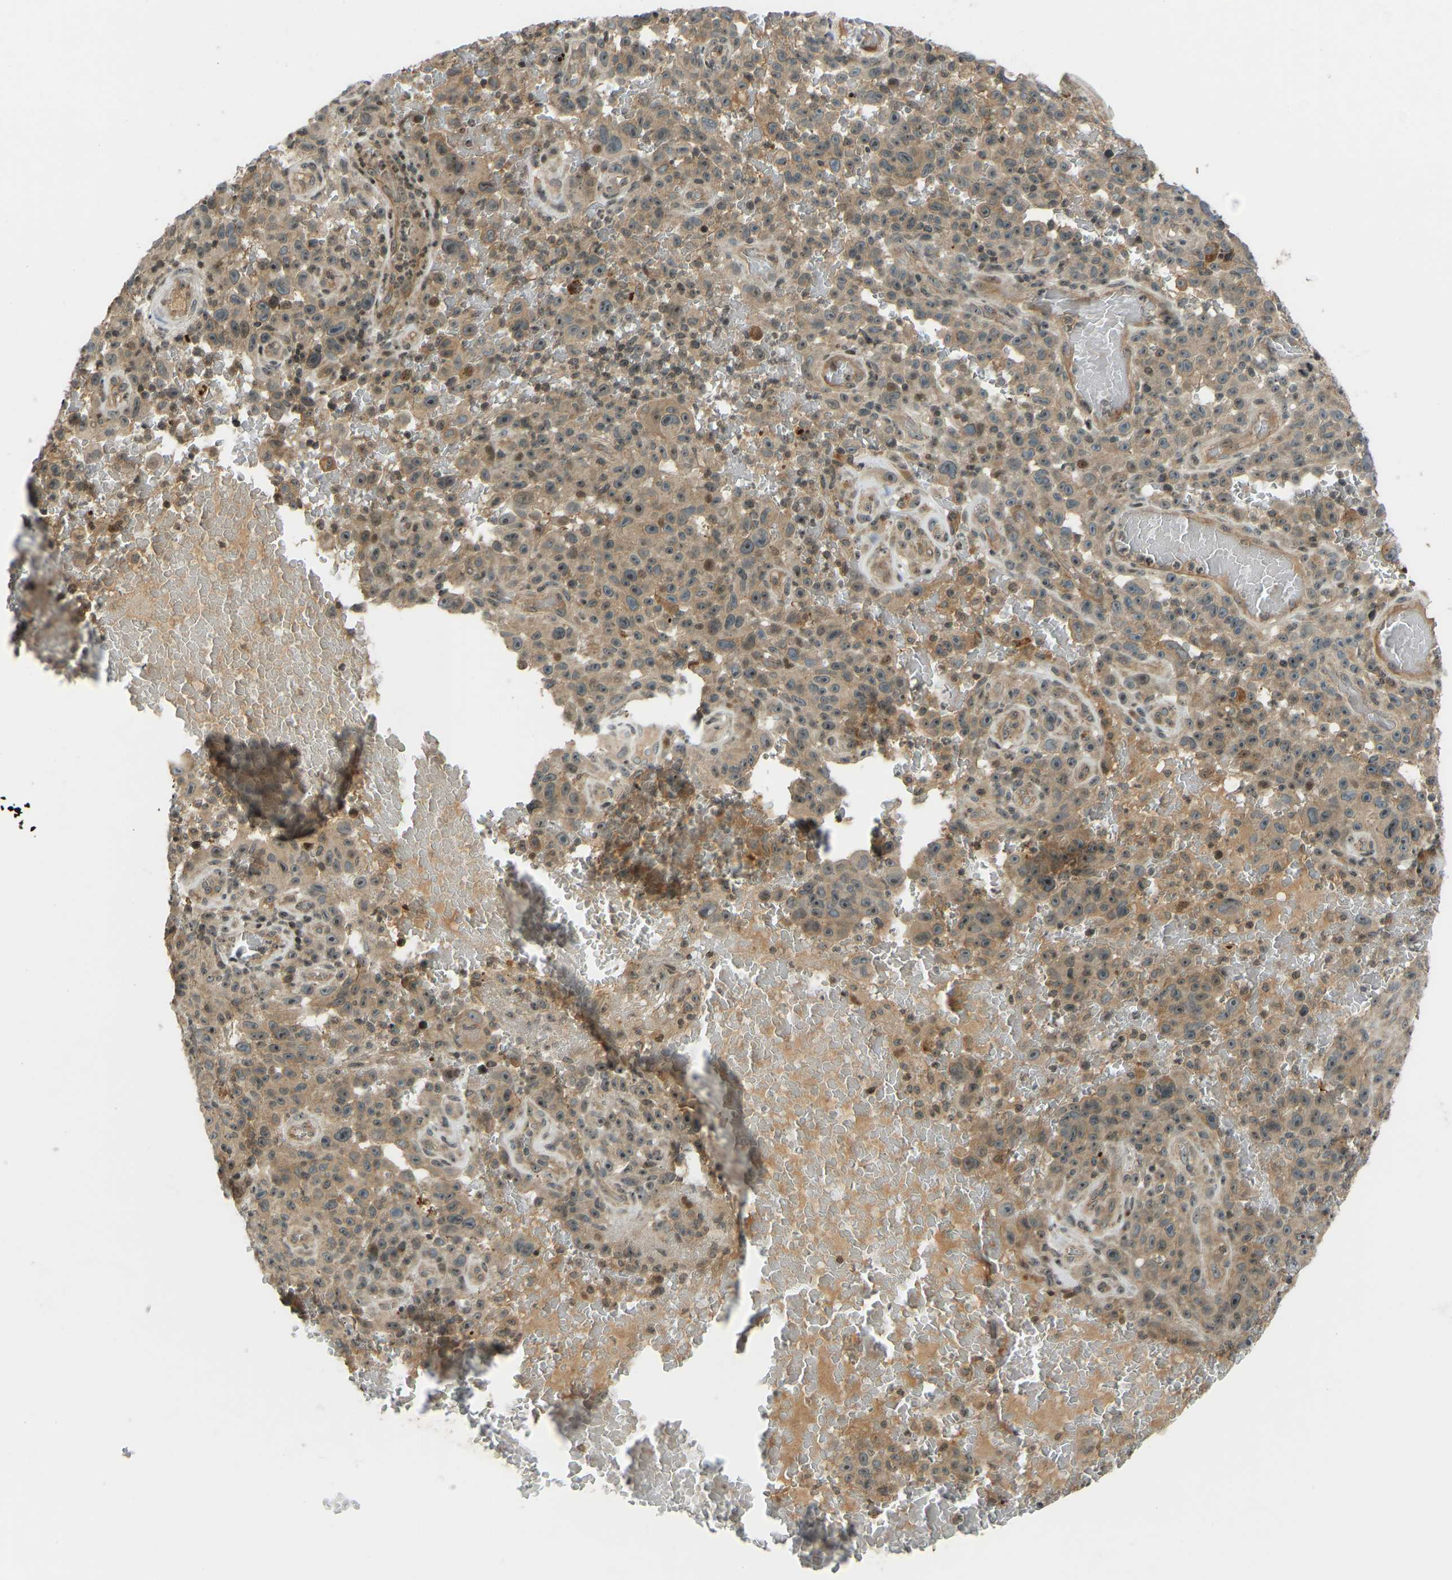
{"staining": {"intensity": "moderate", "quantity": ">75%", "location": "cytoplasmic/membranous,nuclear"}, "tissue": "melanoma", "cell_type": "Tumor cells", "image_type": "cancer", "snomed": [{"axis": "morphology", "description": "Malignant melanoma, NOS"}, {"axis": "topography", "description": "Skin"}], "caption": "Protein expression analysis of melanoma demonstrates moderate cytoplasmic/membranous and nuclear positivity in about >75% of tumor cells. Immunohistochemistry (ihc) stains the protein in brown and the nuclei are stained blue.", "gene": "SVOPL", "patient": {"sex": "female", "age": 82}}